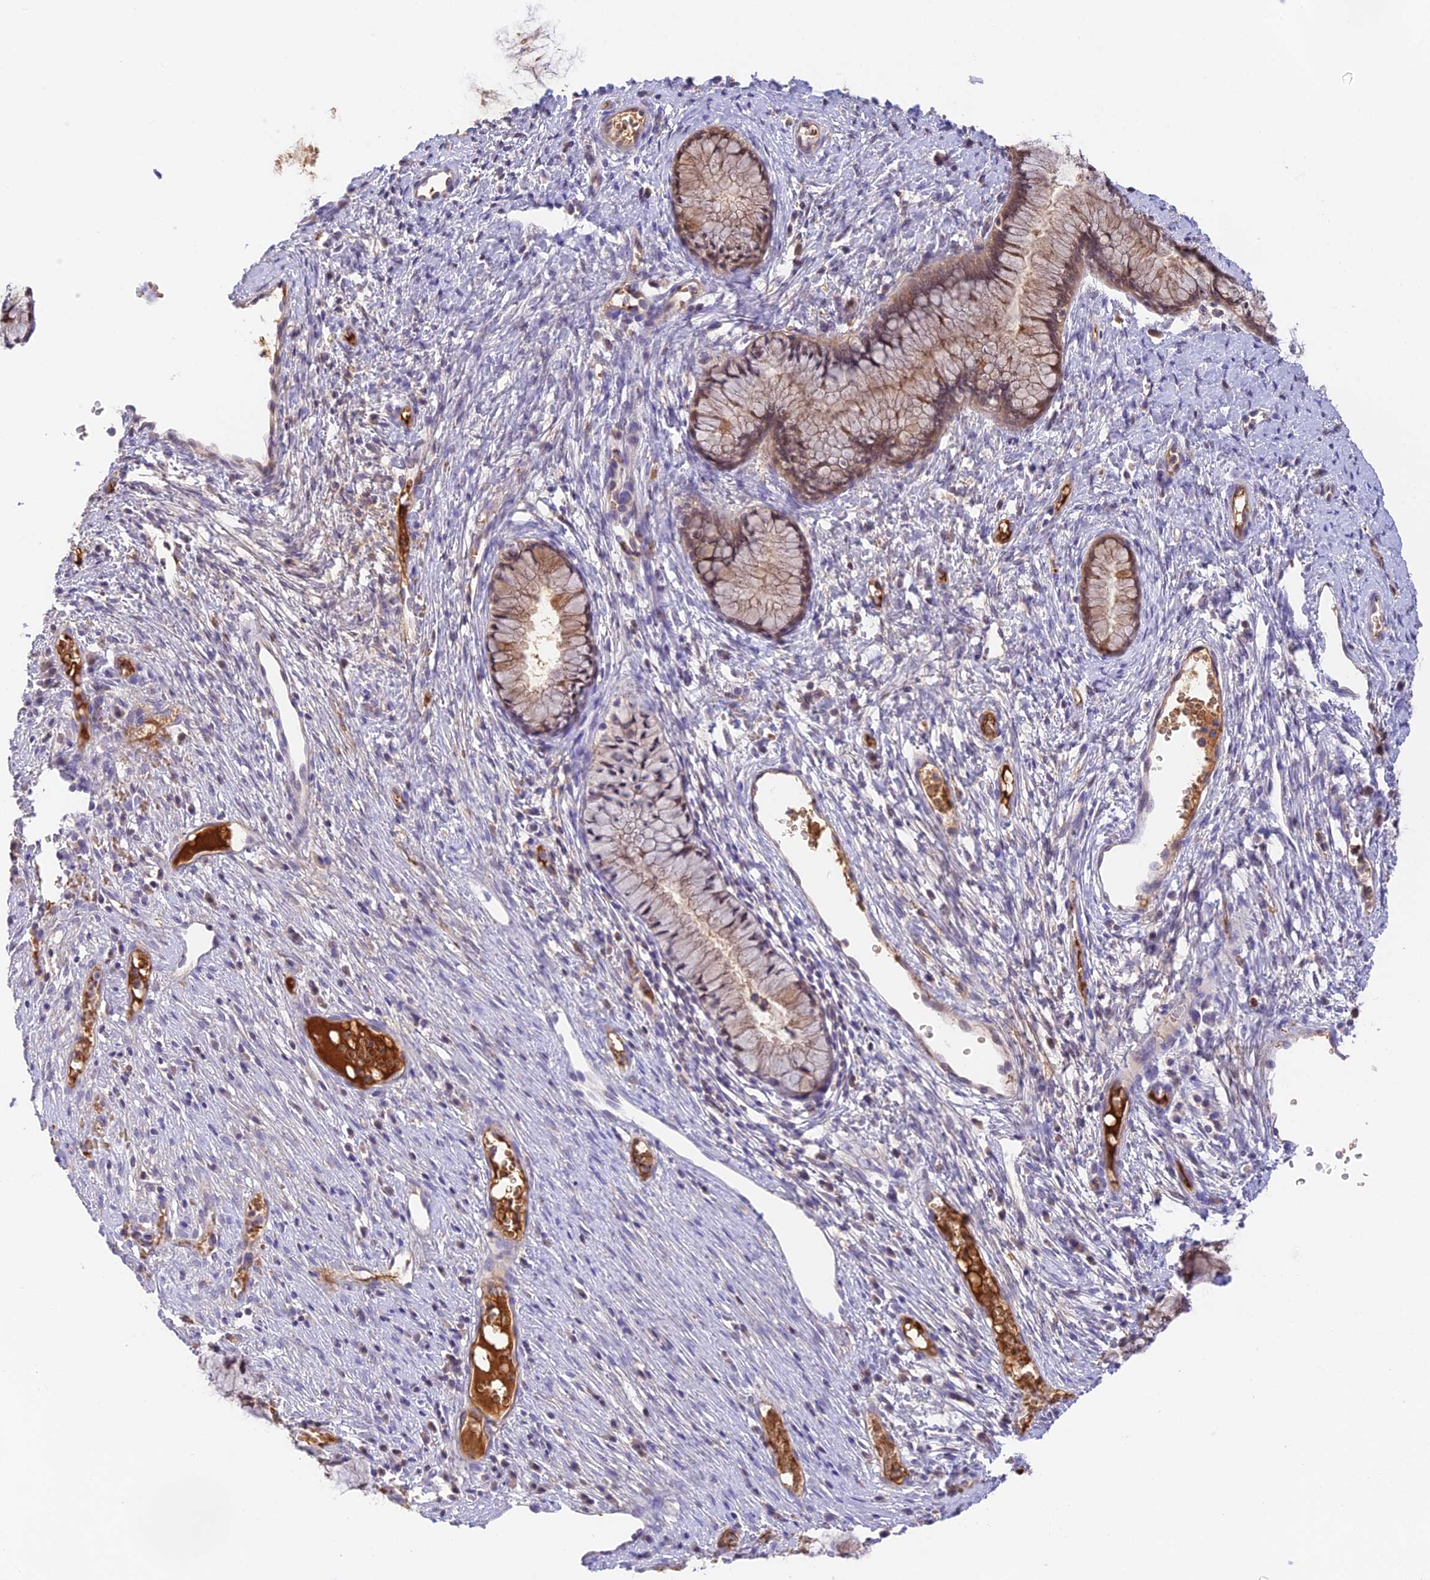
{"staining": {"intensity": "weak", "quantity": "25%-75%", "location": "cytoplasmic/membranous"}, "tissue": "cervix", "cell_type": "Glandular cells", "image_type": "normal", "snomed": [{"axis": "morphology", "description": "Normal tissue, NOS"}, {"axis": "topography", "description": "Cervix"}], "caption": "IHC staining of benign cervix, which demonstrates low levels of weak cytoplasmic/membranous expression in approximately 25%-75% of glandular cells indicating weak cytoplasmic/membranous protein positivity. The staining was performed using DAB (3,3'-diaminobenzidine) (brown) for protein detection and nuclei were counterstained in hematoxylin (blue).", "gene": "HDHD2", "patient": {"sex": "female", "age": 42}}